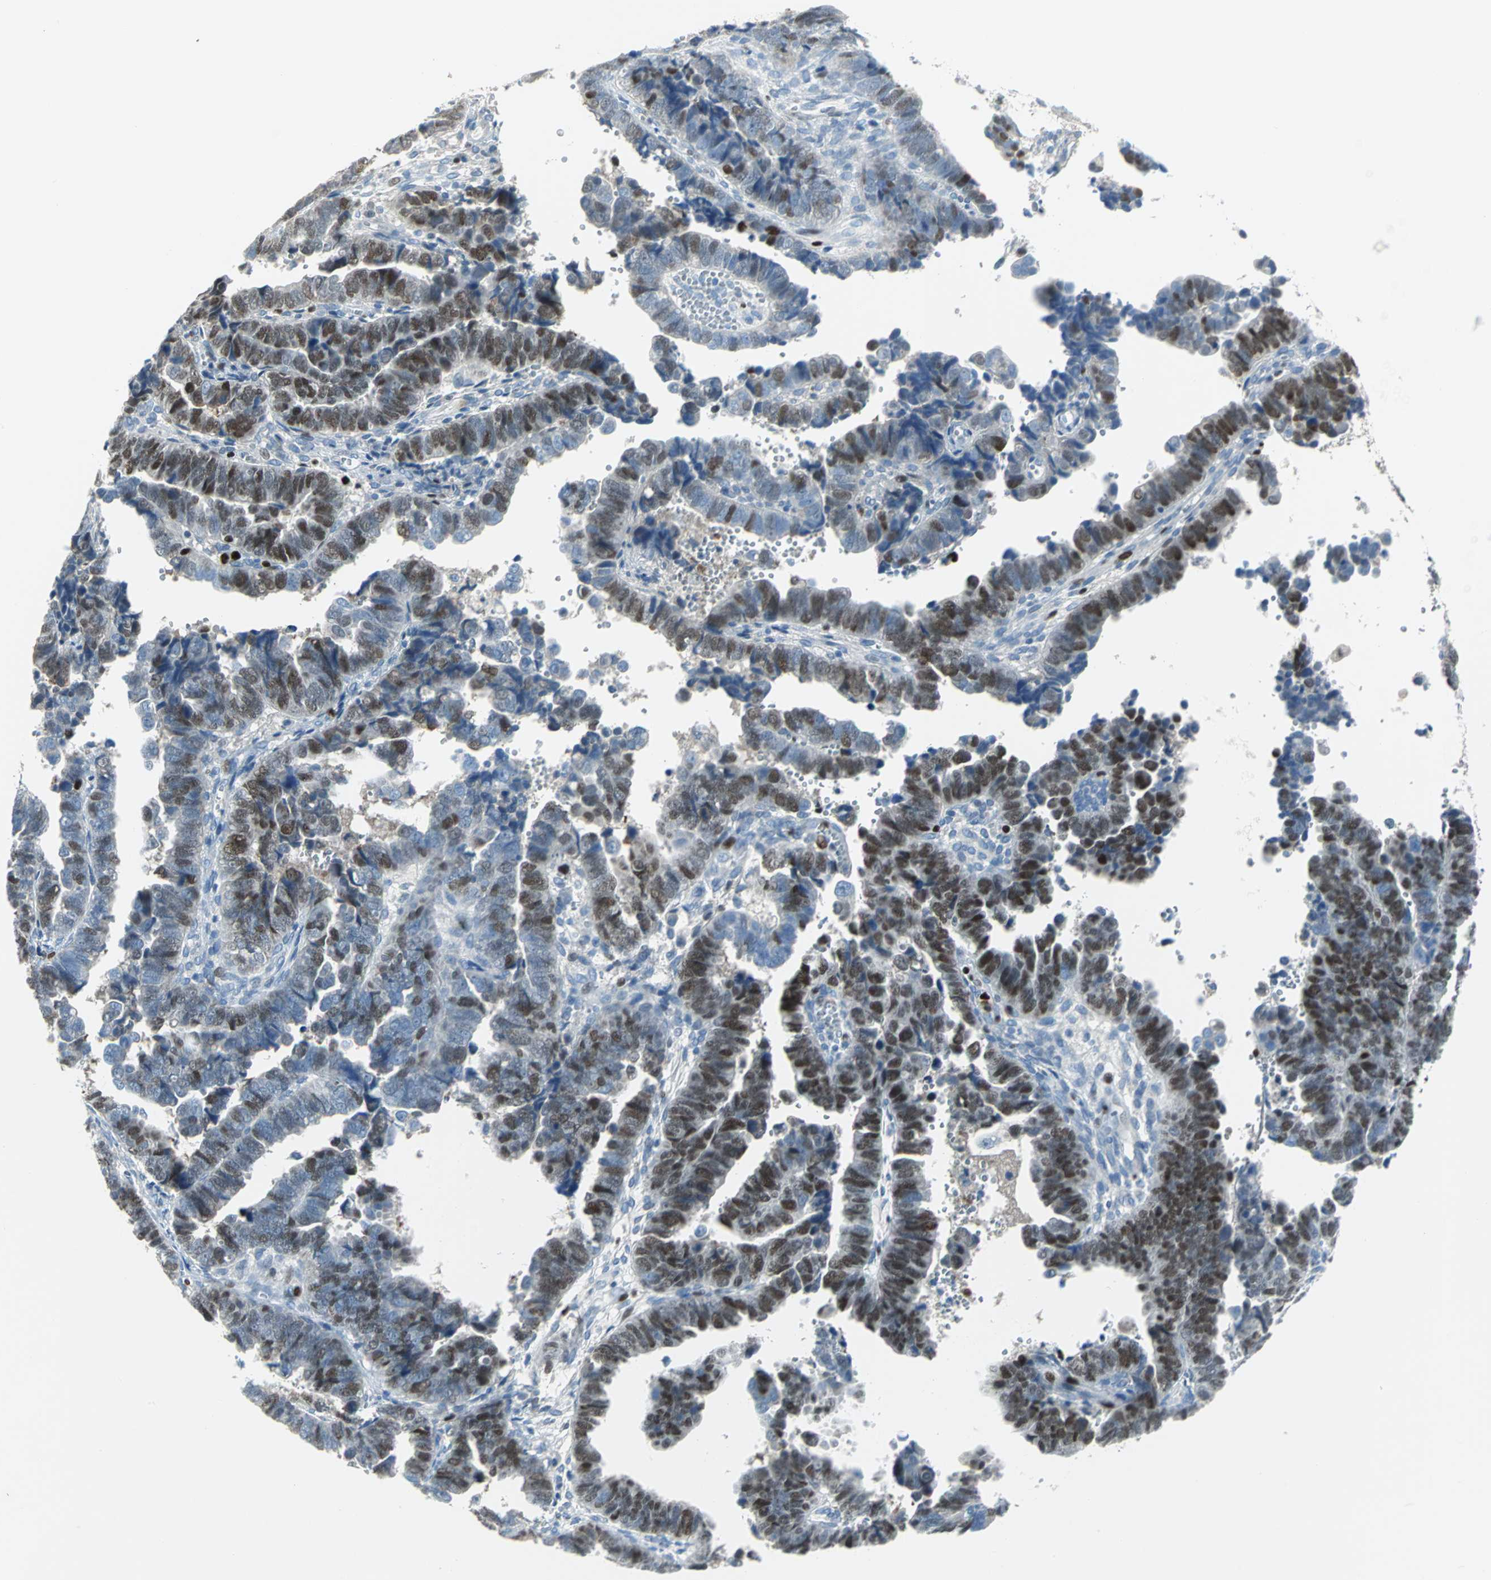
{"staining": {"intensity": "strong", "quantity": "25%-75%", "location": "nuclear"}, "tissue": "endometrial cancer", "cell_type": "Tumor cells", "image_type": "cancer", "snomed": [{"axis": "morphology", "description": "Adenocarcinoma, NOS"}, {"axis": "topography", "description": "Endometrium"}], "caption": "Immunohistochemistry staining of endometrial adenocarcinoma, which demonstrates high levels of strong nuclear staining in about 25%-75% of tumor cells indicating strong nuclear protein expression. The staining was performed using DAB (brown) for protein detection and nuclei were counterstained in hematoxylin (blue).", "gene": "MCM4", "patient": {"sex": "female", "age": 75}}